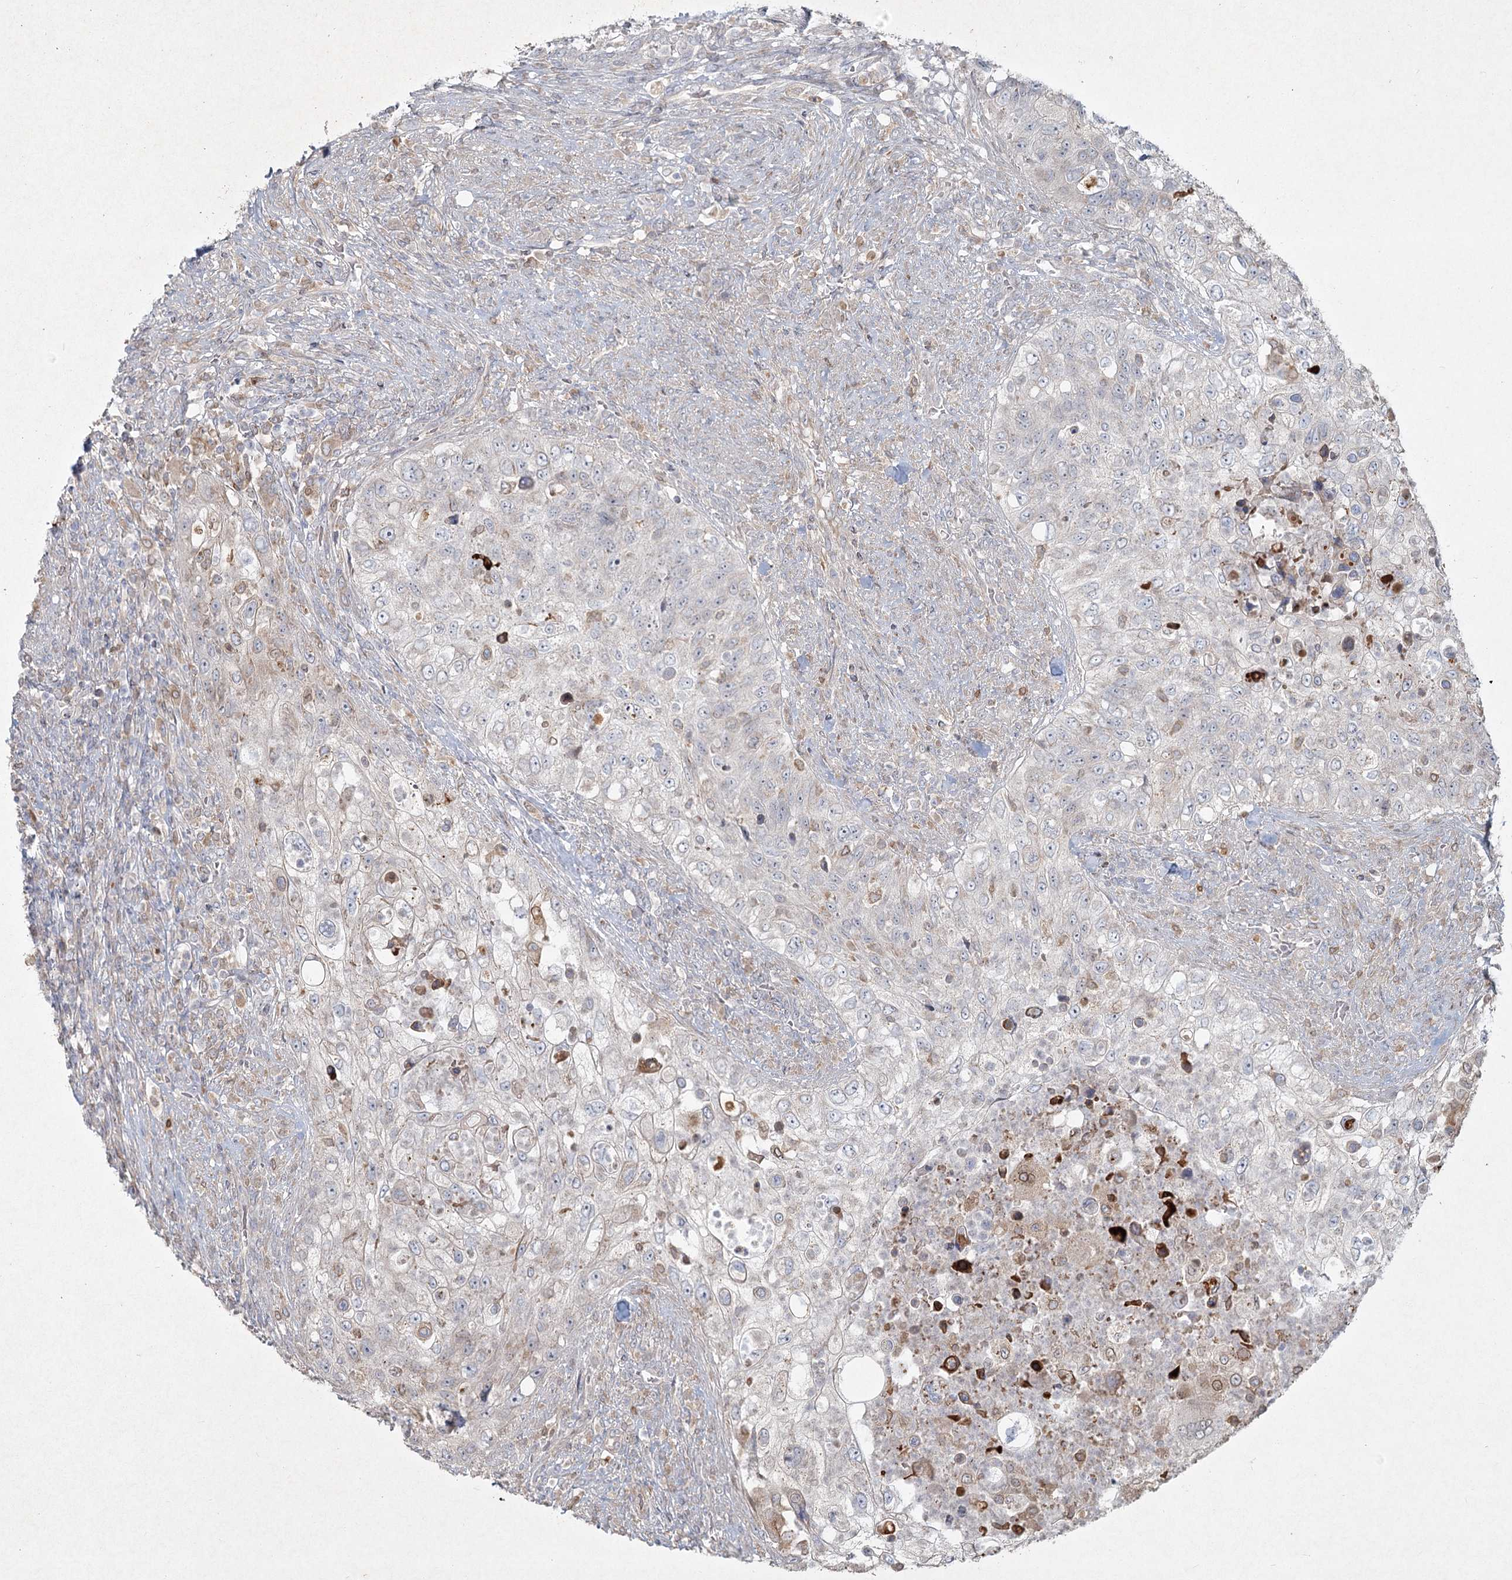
{"staining": {"intensity": "negative", "quantity": "none", "location": "none"}, "tissue": "urothelial cancer", "cell_type": "Tumor cells", "image_type": "cancer", "snomed": [{"axis": "morphology", "description": "Urothelial carcinoma, High grade"}, {"axis": "topography", "description": "Urinary bladder"}], "caption": "The image shows no significant expression in tumor cells of urothelial carcinoma (high-grade).", "gene": "LRP2BP", "patient": {"sex": "female", "age": 60}}